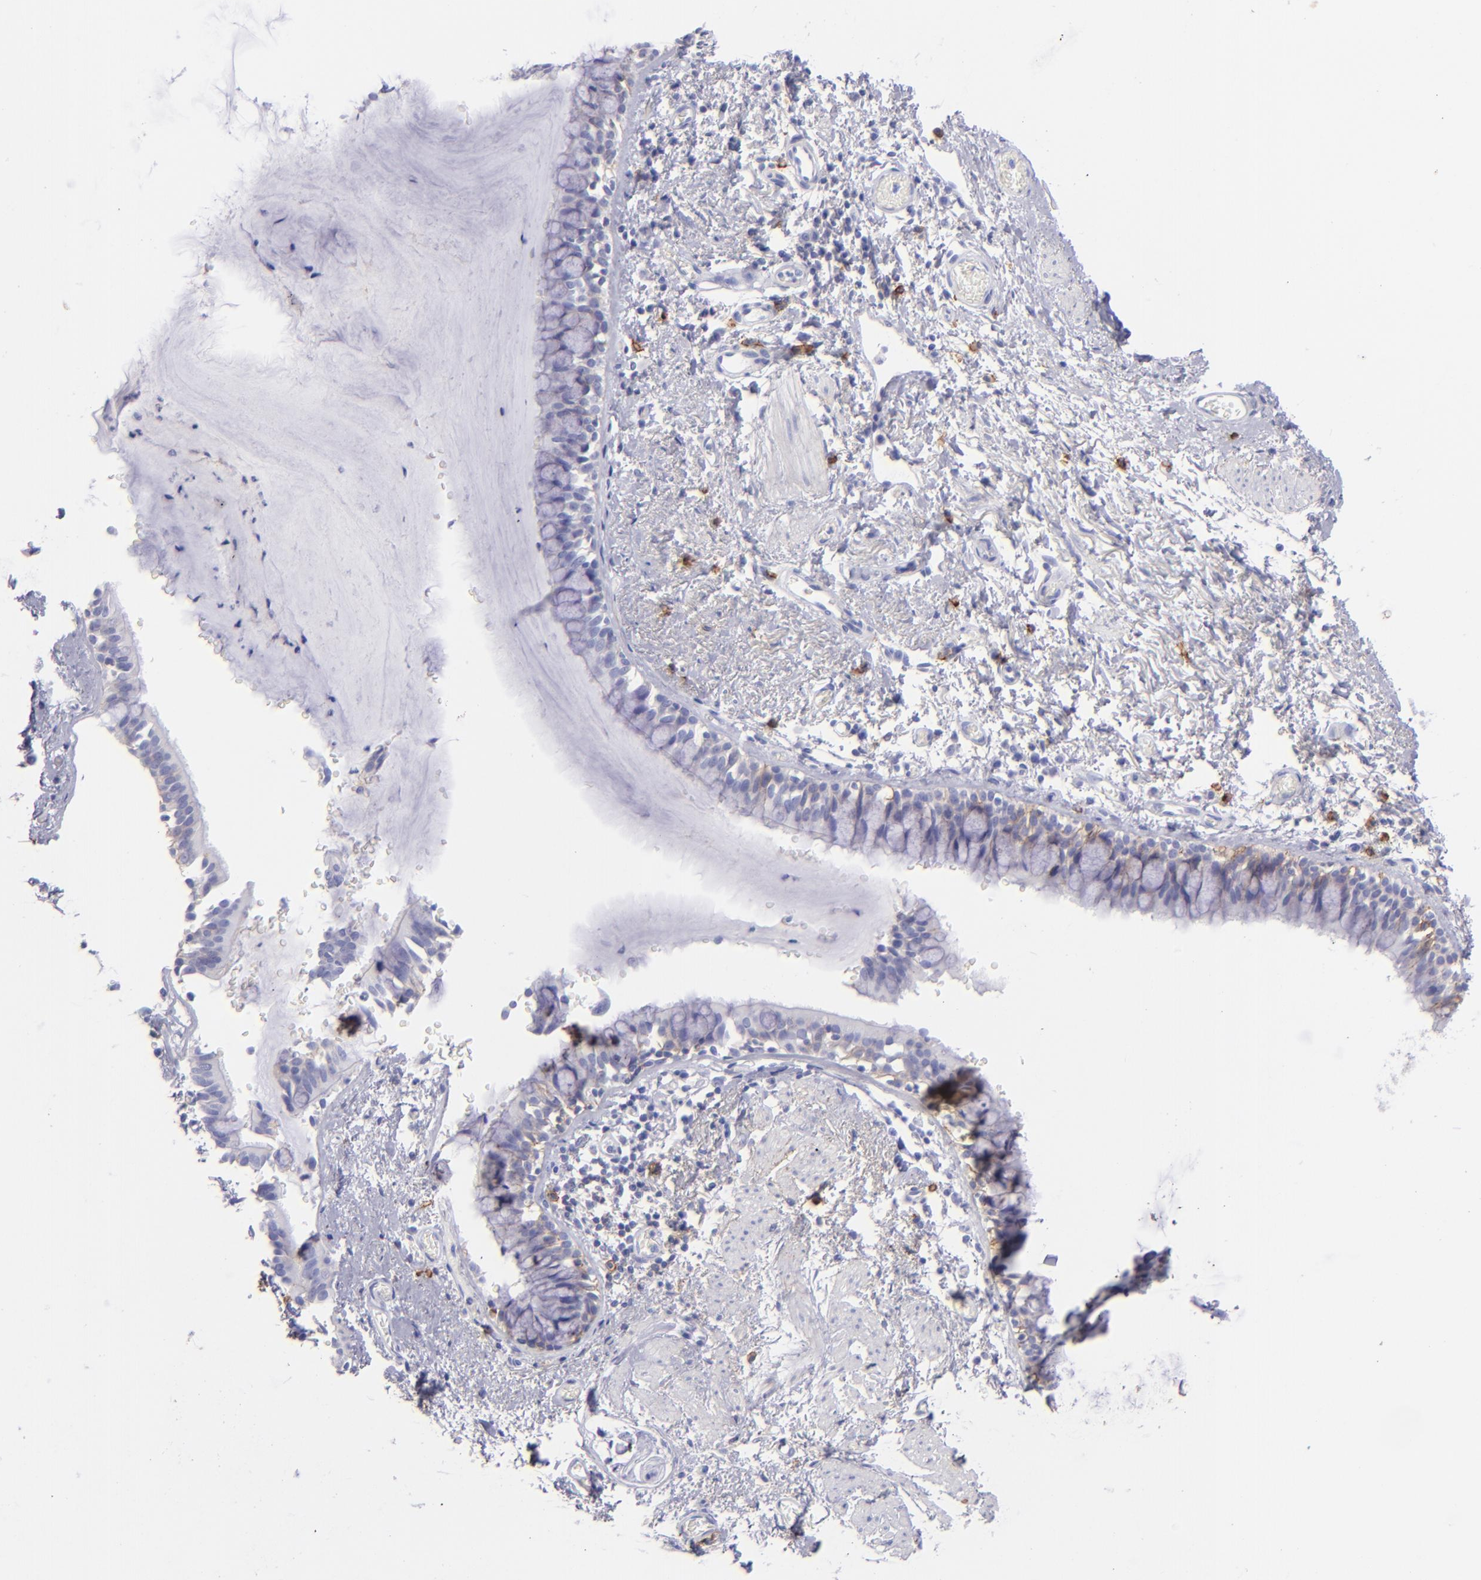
{"staining": {"intensity": "negative", "quantity": "none", "location": "none"}, "tissue": "bronchus", "cell_type": "Respiratory epithelial cells", "image_type": "normal", "snomed": [{"axis": "morphology", "description": "Normal tissue, NOS"}, {"axis": "topography", "description": "Lymph node of abdomen"}, {"axis": "topography", "description": "Lymph node of pelvis"}], "caption": "A high-resolution histopathology image shows immunohistochemistry staining of benign bronchus, which demonstrates no significant staining in respiratory epithelial cells. (Stains: DAB (3,3'-diaminobenzidine) immunohistochemistry with hematoxylin counter stain, Microscopy: brightfield microscopy at high magnification).", "gene": "CD82", "patient": {"sex": "female", "age": 65}}